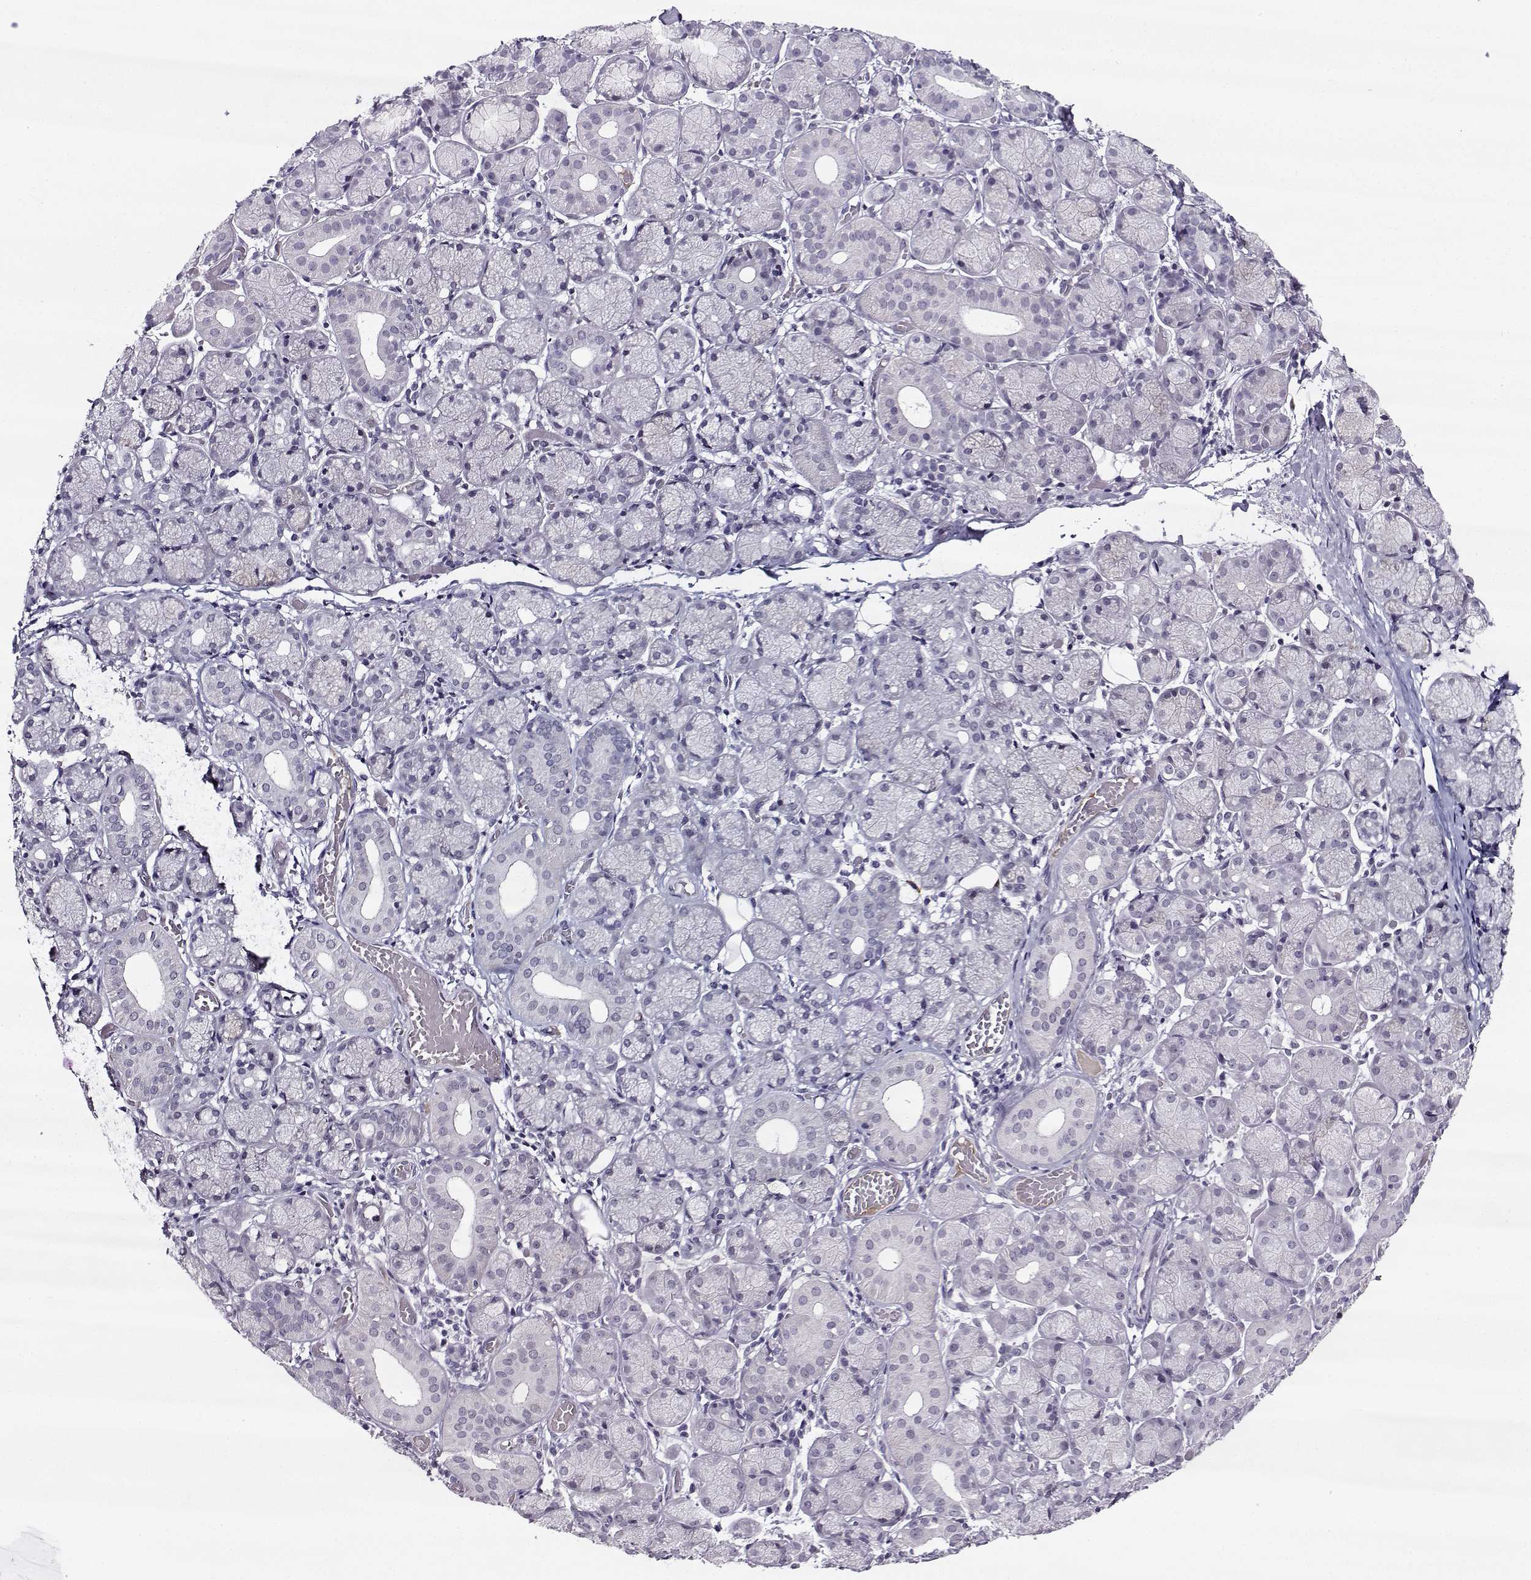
{"staining": {"intensity": "negative", "quantity": "none", "location": "none"}, "tissue": "salivary gland", "cell_type": "Glandular cells", "image_type": "normal", "snomed": [{"axis": "morphology", "description": "Normal tissue, NOS"}, {"axis": "topography", "description": "Salivary gland"}, {"axis": "topography", "description": "Peripheral nerve tissue"}], "caption": "The micrograph shows no staining of glandular cells in unremarkable salivary gland. (DAB immunohistochemistry (IHC), high magnification).", "gene": "LHX1", "patient": {"sex": "female", "age": 24}}